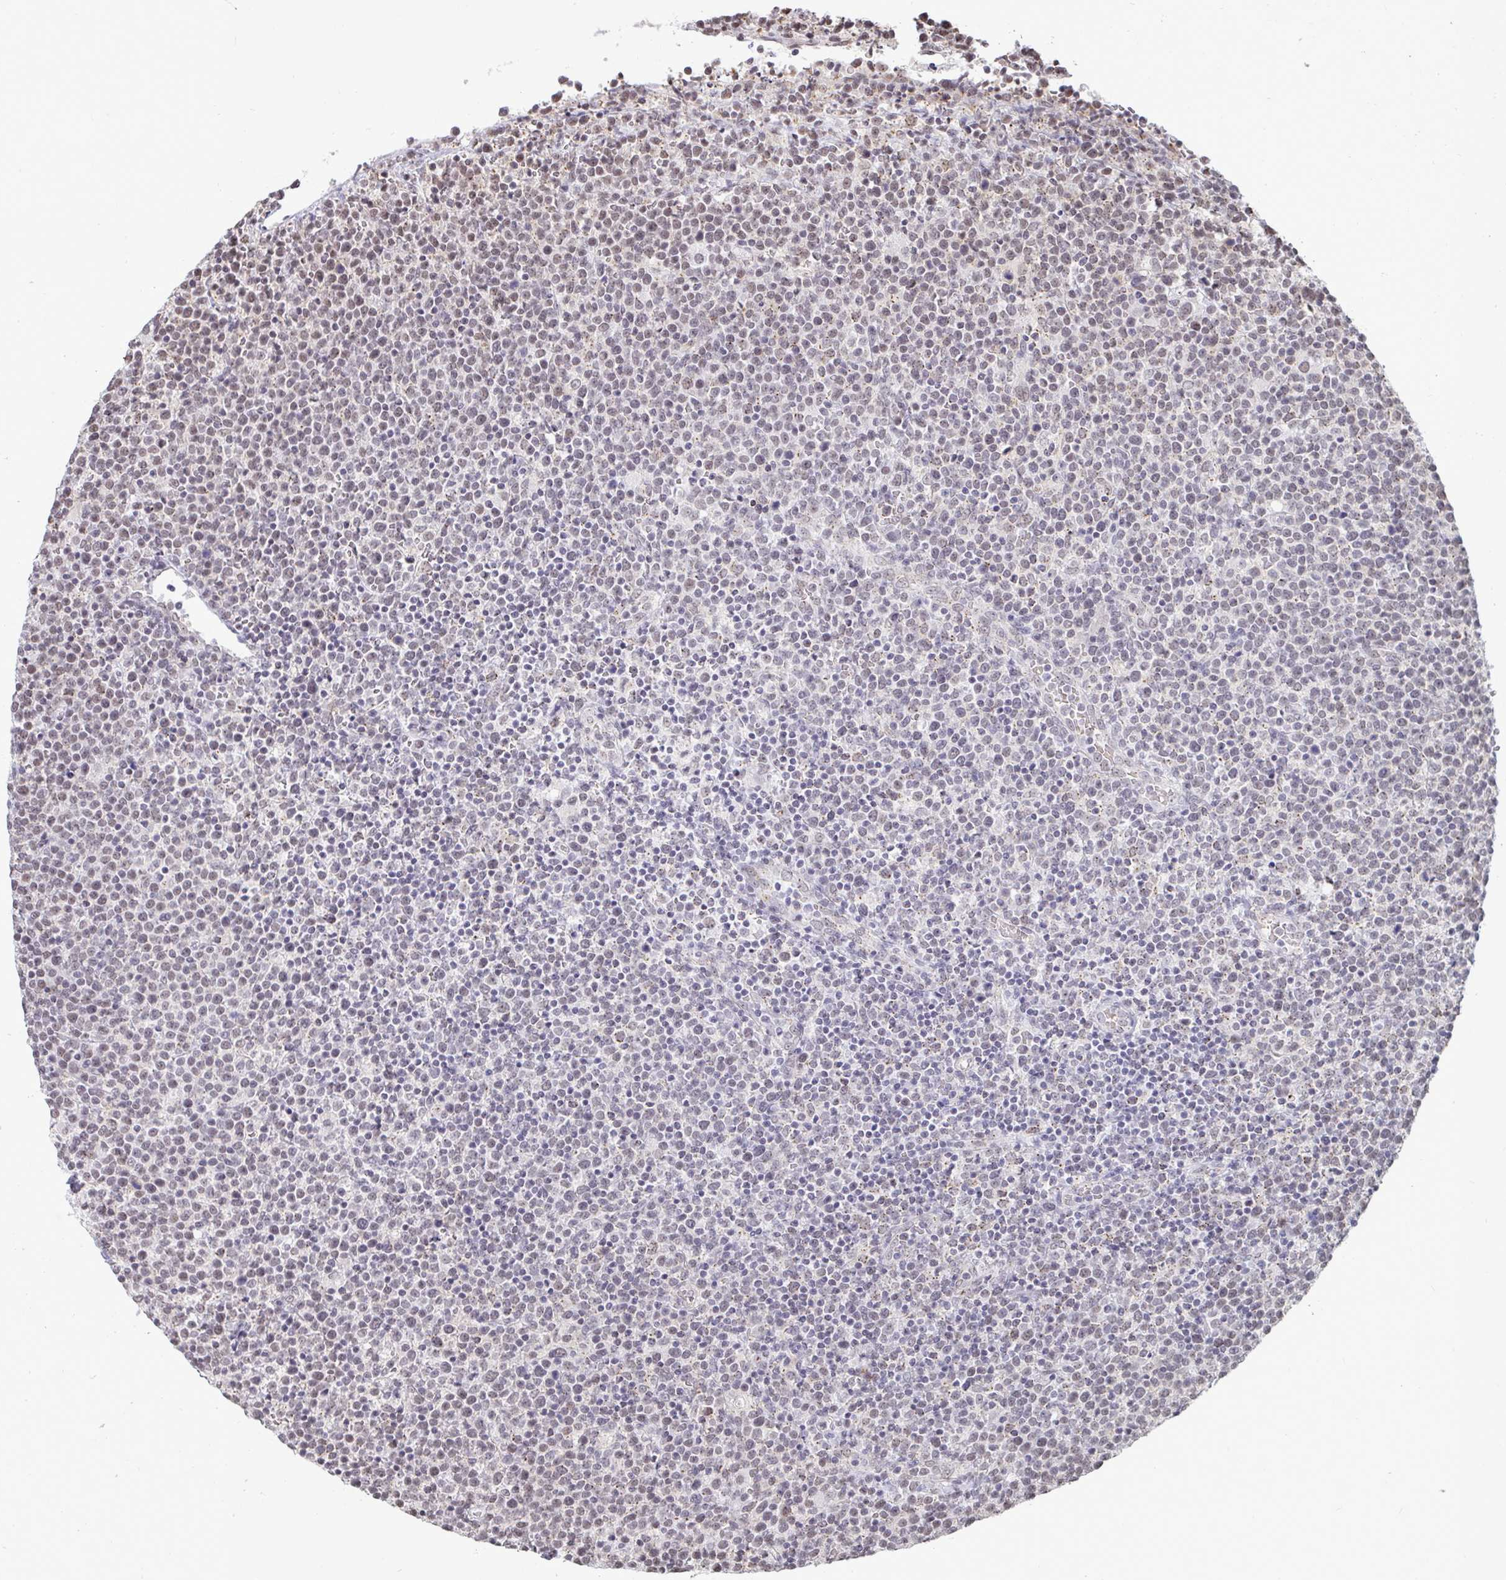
{"staining": {"intensity": "negative", "quantity": "none", "location": "none"}, "tissue": "lymphoma", "cell_type": "Tumor cells", "image_type": "cancer", "snomed": [{"axis": "morphology", "description": "Malignant lymphoma, non-Hodgkin's type, High grade"}, {"axis": "topography", "description": "Lymph node"}], "caption": "A photomicrograph of malignant lymphoma, non-Hodgkin's type (high-grade) stained for a protein demonstrates no brown staining in tumor cells.", "gene": "PUF60", "patient": {"sex": "male", "age": 61}}